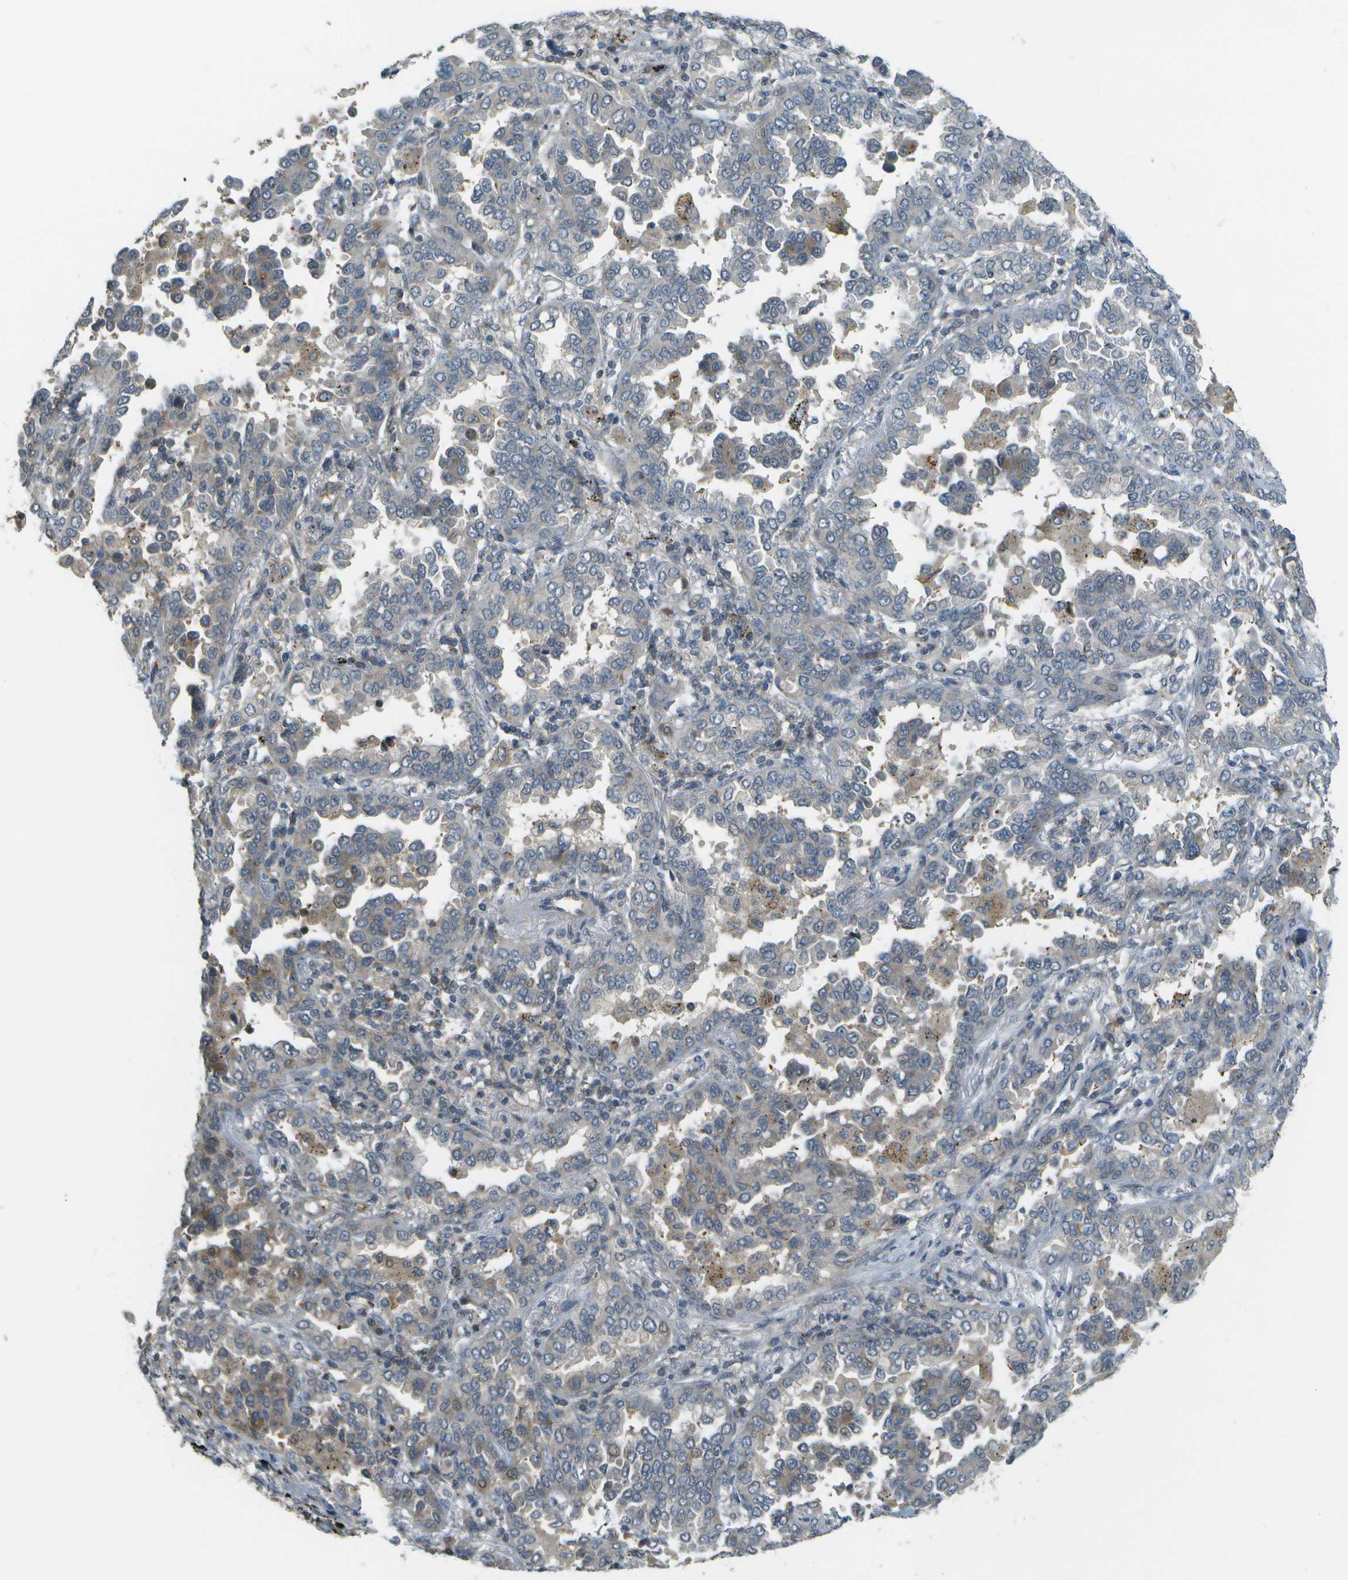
{"staining": {"intensity": "negative", "quantity": "none", "location": "none"}, "tissue": "lung cancer", "cell_type": "Tumor cells", "image_type": "cancer", "snomed": [{"axis": "morphology", "description": "Normal tissue, NOS"}, {"axis": "morphology", "description": "Adenocarcinoma, NOS"}, {"axis": "topography", "description": "Lung"}], "caption": "Immunohistochemistry (IHC) photomicrograph of neoplastic tissue: adenocarcinoma (lung) stained with DAB (3,3'-diaminobenzidine) displays no significant protein staining in tumor cells.", "gene": "WNK2", "patient": {"sex": "male", "age": 59}}